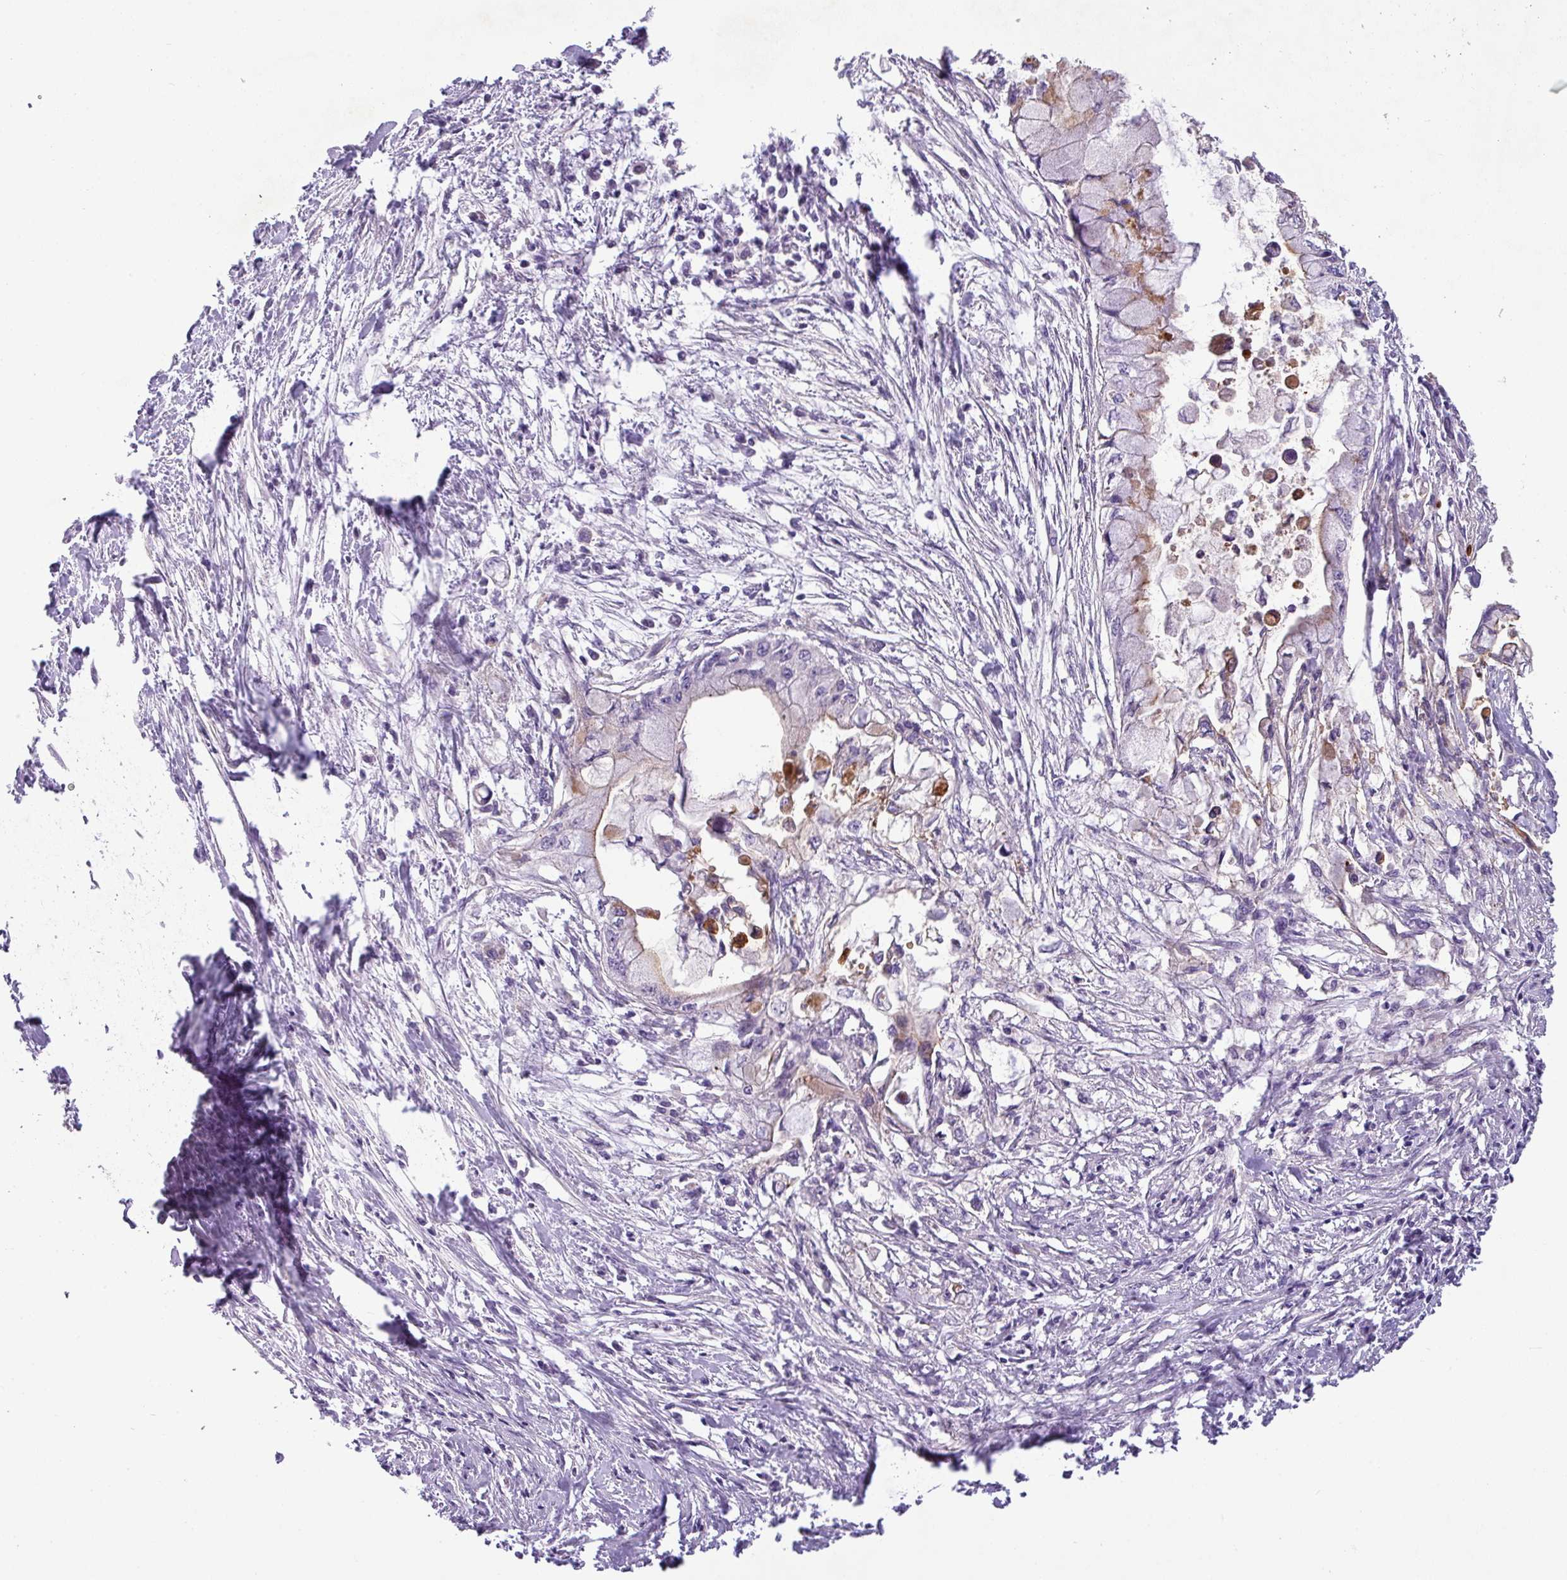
{"staining": {"intensity": "negative", "quantity": "none", "location": "none"}, "tissue": "pancreatic cancer", "cell_type": "Tumor cells", "image_type": "cancer", "snomed": [{"axis": "morphology", "description": "Adenocarcinoma, NOS"}, {"axis": "topography", "description": "Pancreas"}], "caption": "Protein analysis of adenocarcinoma (pancreatic) reveals no significant positivity in tumor cells.", "gene": "TMEM178B", "patient": {"sex": "male", "age": 48}}